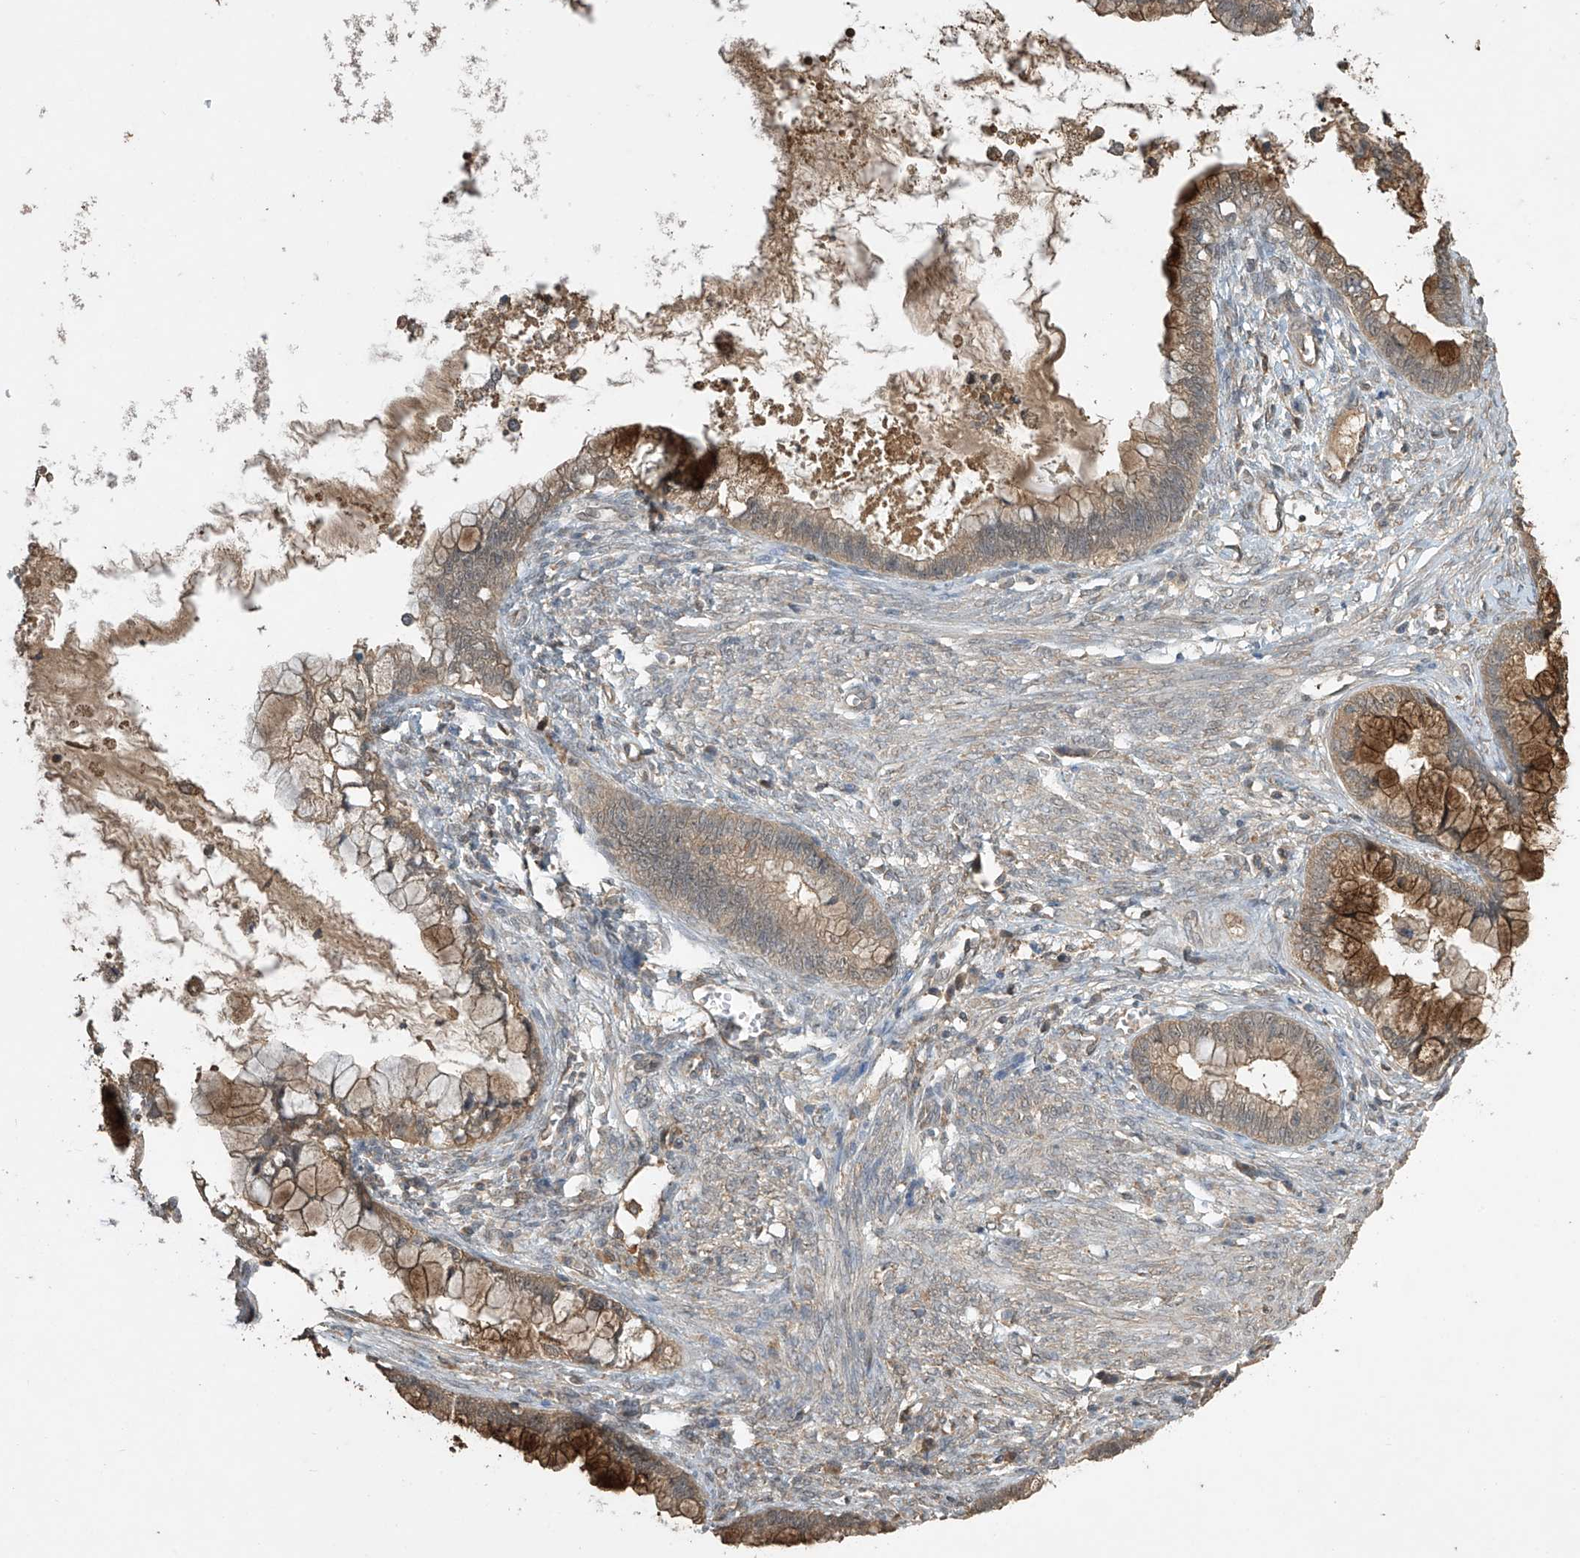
{"staining": {"intensity": "moderate", "quantity": ">75%", "location": "cytoplasmic/membranous"}, "tissue": "cervical cancer", "cell_type": "Tumor cells", "image_type": "cancer", "snomed": [{"axis": "morphology", "description": "Adenocarcinoma, NOS"}, {"axis": "topography", "description": "Cervix"}], "caption": "Immunohistochemistry (IHC) staining of cervical cancer (adenocarcinoma), which displays medium levels of moderate cytoplasmic/membranous expression in about >75% of tumor cells indicating moderate cytoplasmic/membranous protein positivity. The staining was performed using DAB (brown) for protein detection and nuclei were counterstained in hematoxylin (blue).", "gene": "SLFN14", "patient": {"sex": "female", "age": 44}}